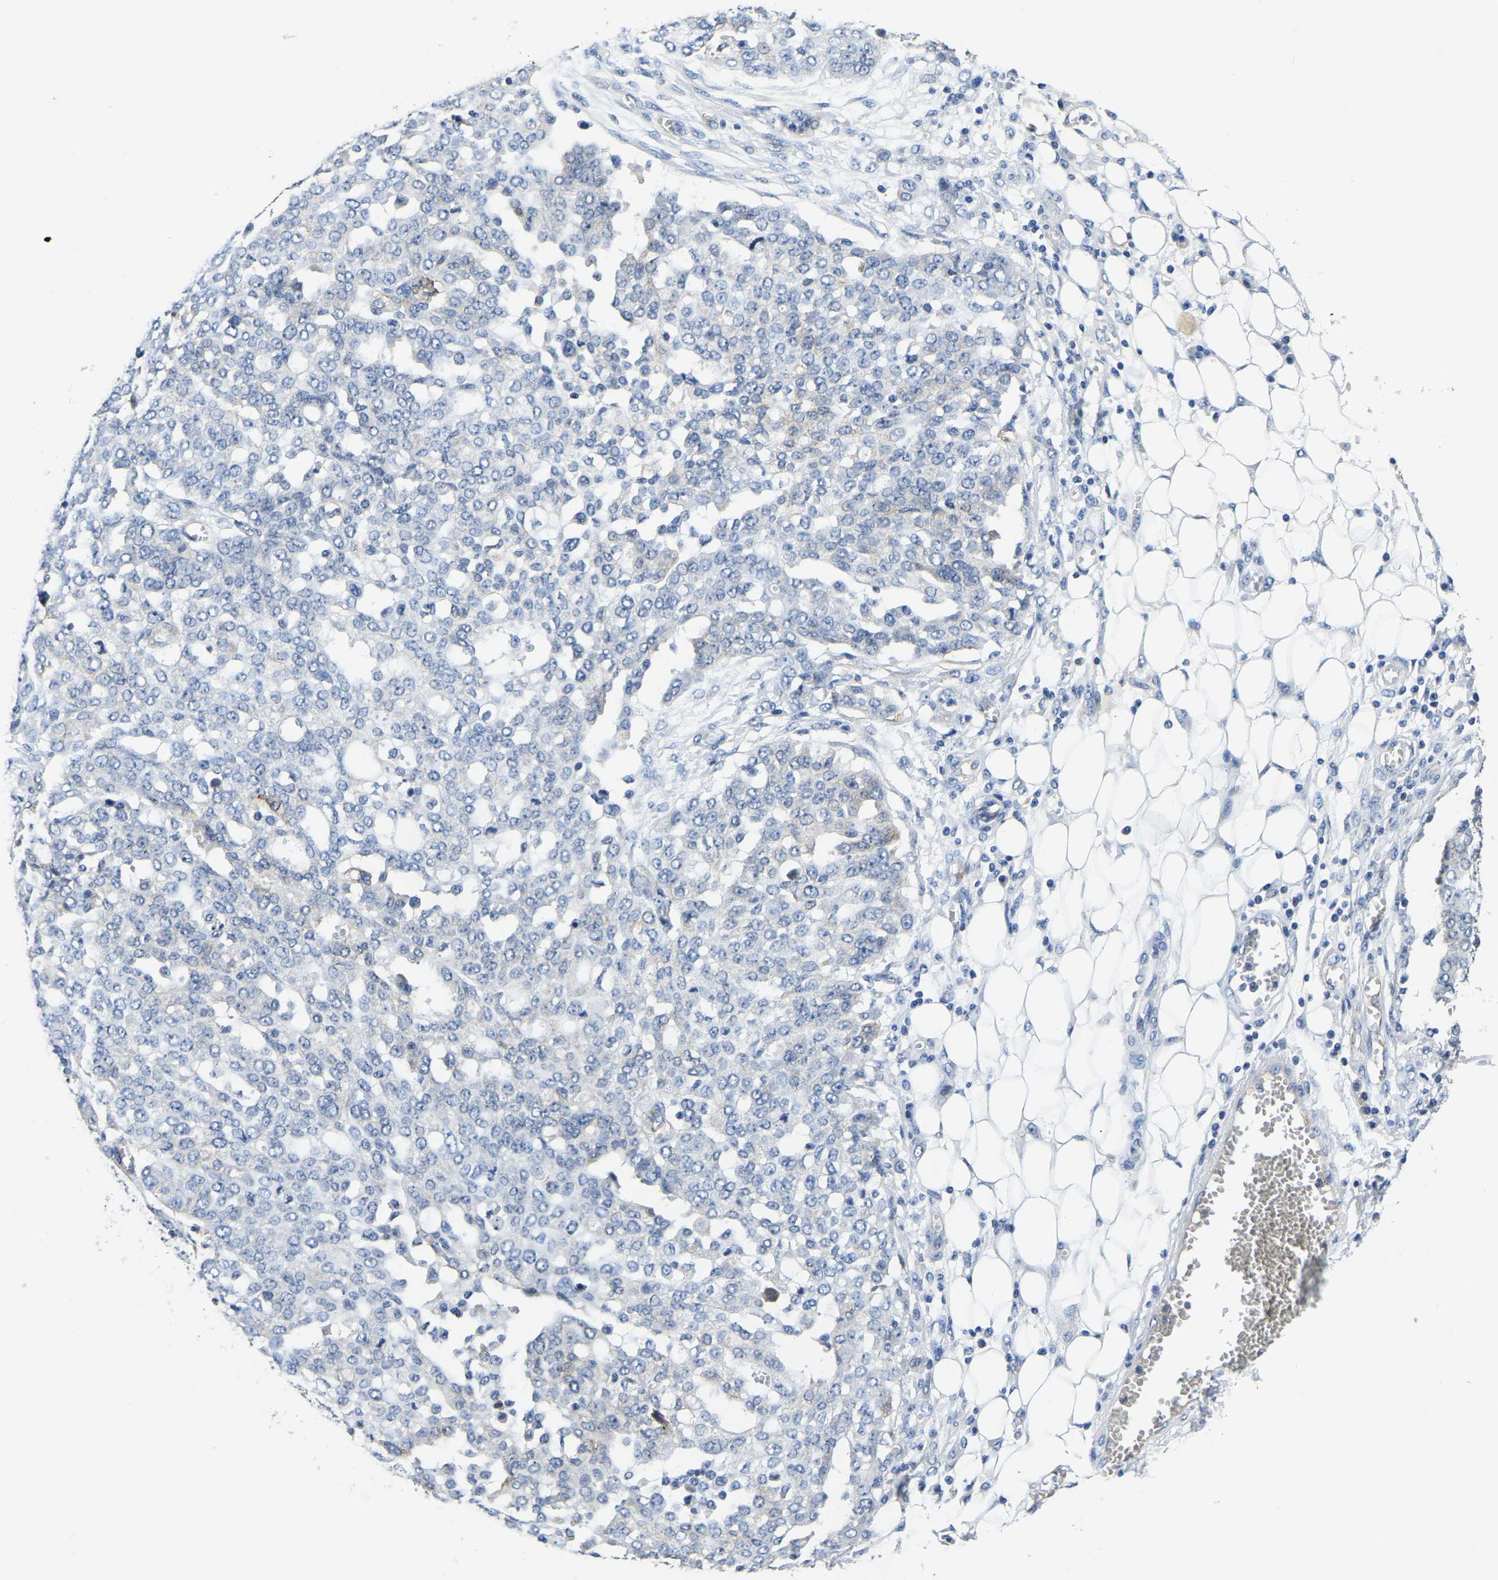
{"staining": {"intensity": "moderate", "quantity": "<25%", "location": "cytoplasmic/membranous"}, "tissue": "ovarian cancer", "cell_type": "Tumor cells", "image_type": "cancer", "snomed": [{"axis": "morphology", "description": "Cystadenocarcinoma, serous, NOS"}, {"axis": "topography", "description": "Soft tissue"}, {"axis": "topography", "description": "Ovary"}], "caption": "This micrograph demonstrates IHC staining of serous cystadenocarcinoma (ovarian), with low moderate cytoplasmic/membranous positivity in about <25% of tumor cells.", "gene": "ITGA2", "patient": {"sex": "female", "age": 57}}